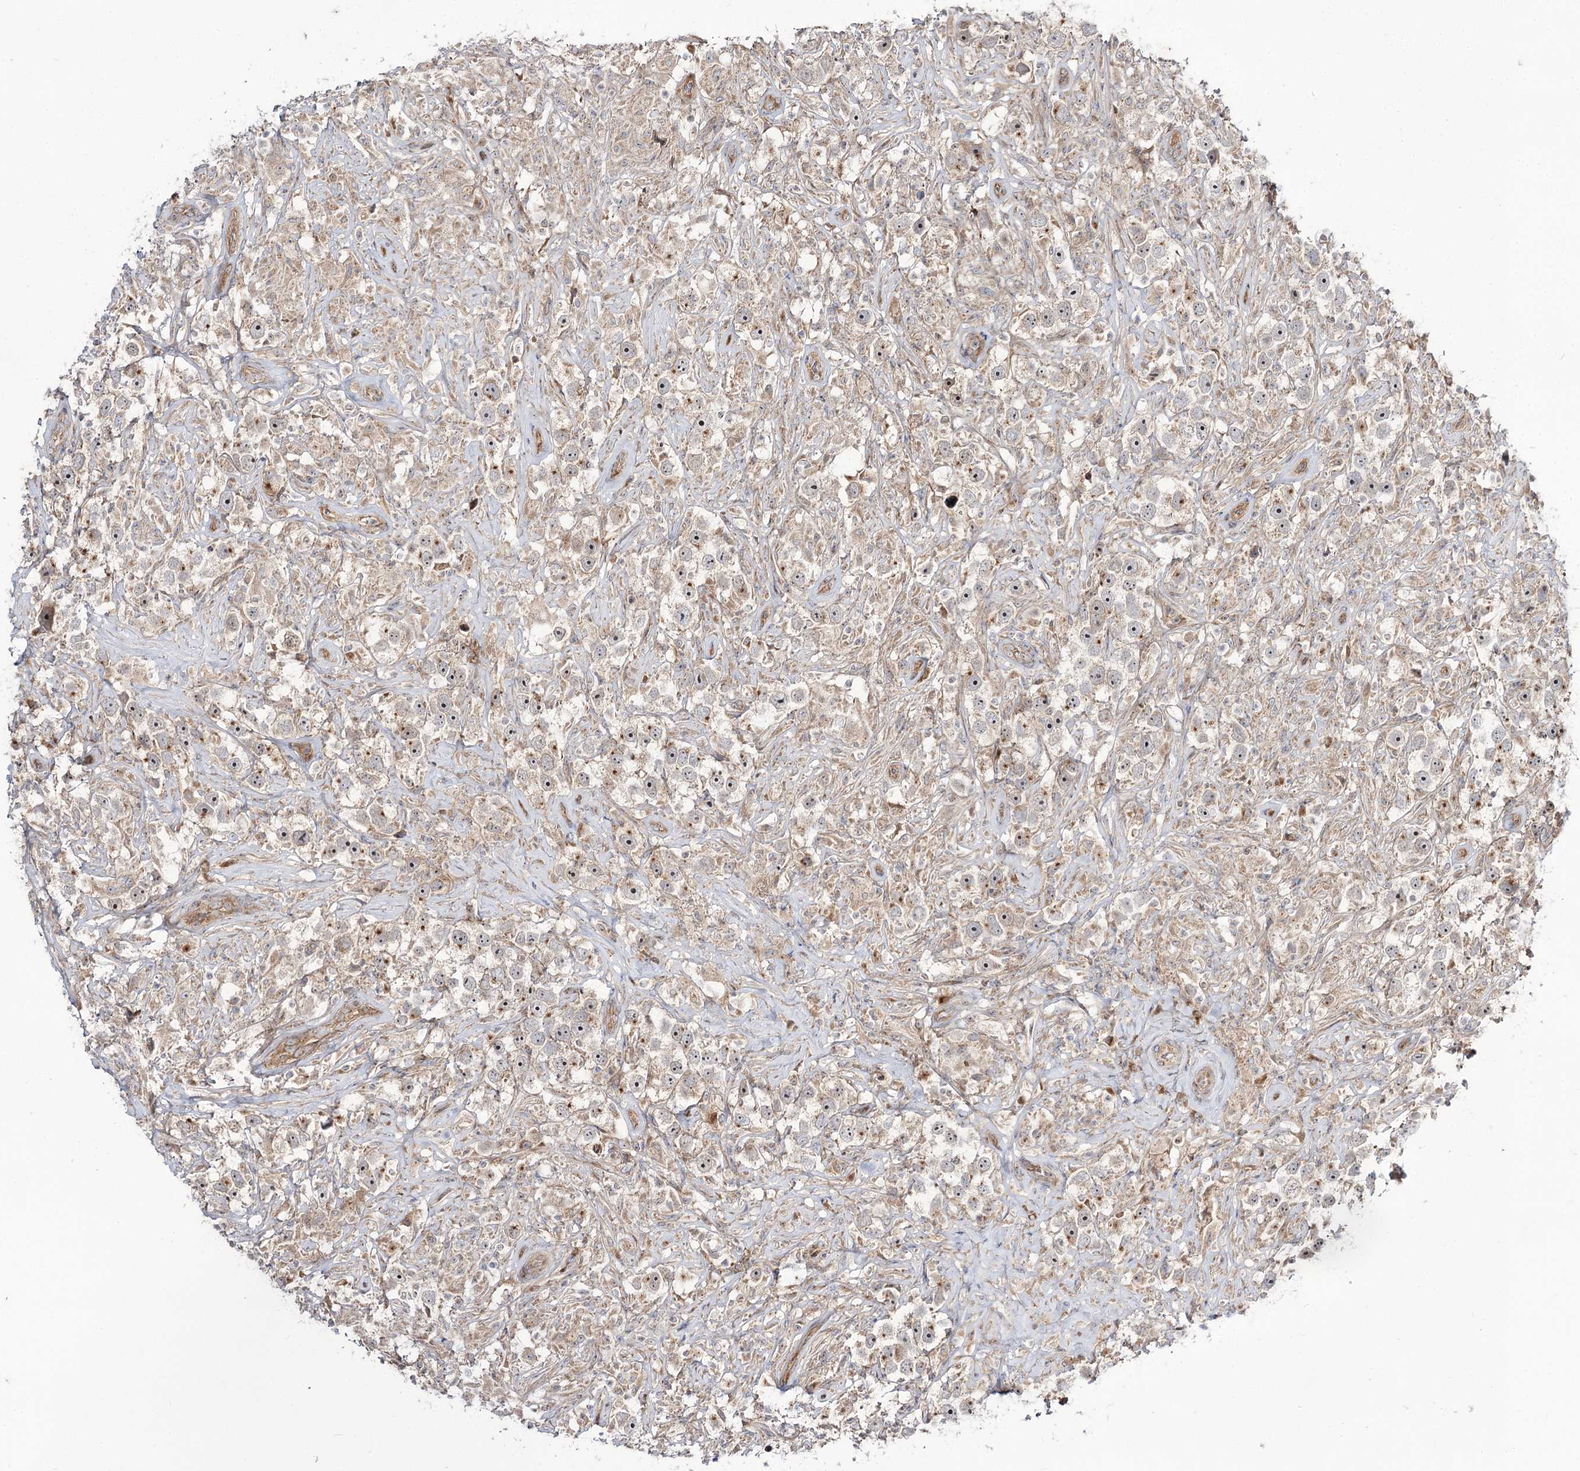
{"staining": {"intensity": "moderate", "quantity": ">75%", "location": "cytoplasmic/membranous,nuclear"}, "tissue": "testis cancer", "cell_type": "Tumor cells", "image_type": "cancer", "snomed": [{"axis": "morphology", "description": "Seminoma, NOS"}, {"axis": "topography", "description": "Testis"}], "caption": "An image of human testis cancer (seminoma) stained for a protein reveals moderate cytoplasmic/membranous and nuclear brown staining in tumor cells.", "gene": "C11orf80", "patient": {"sex": "male", "age": 49}}